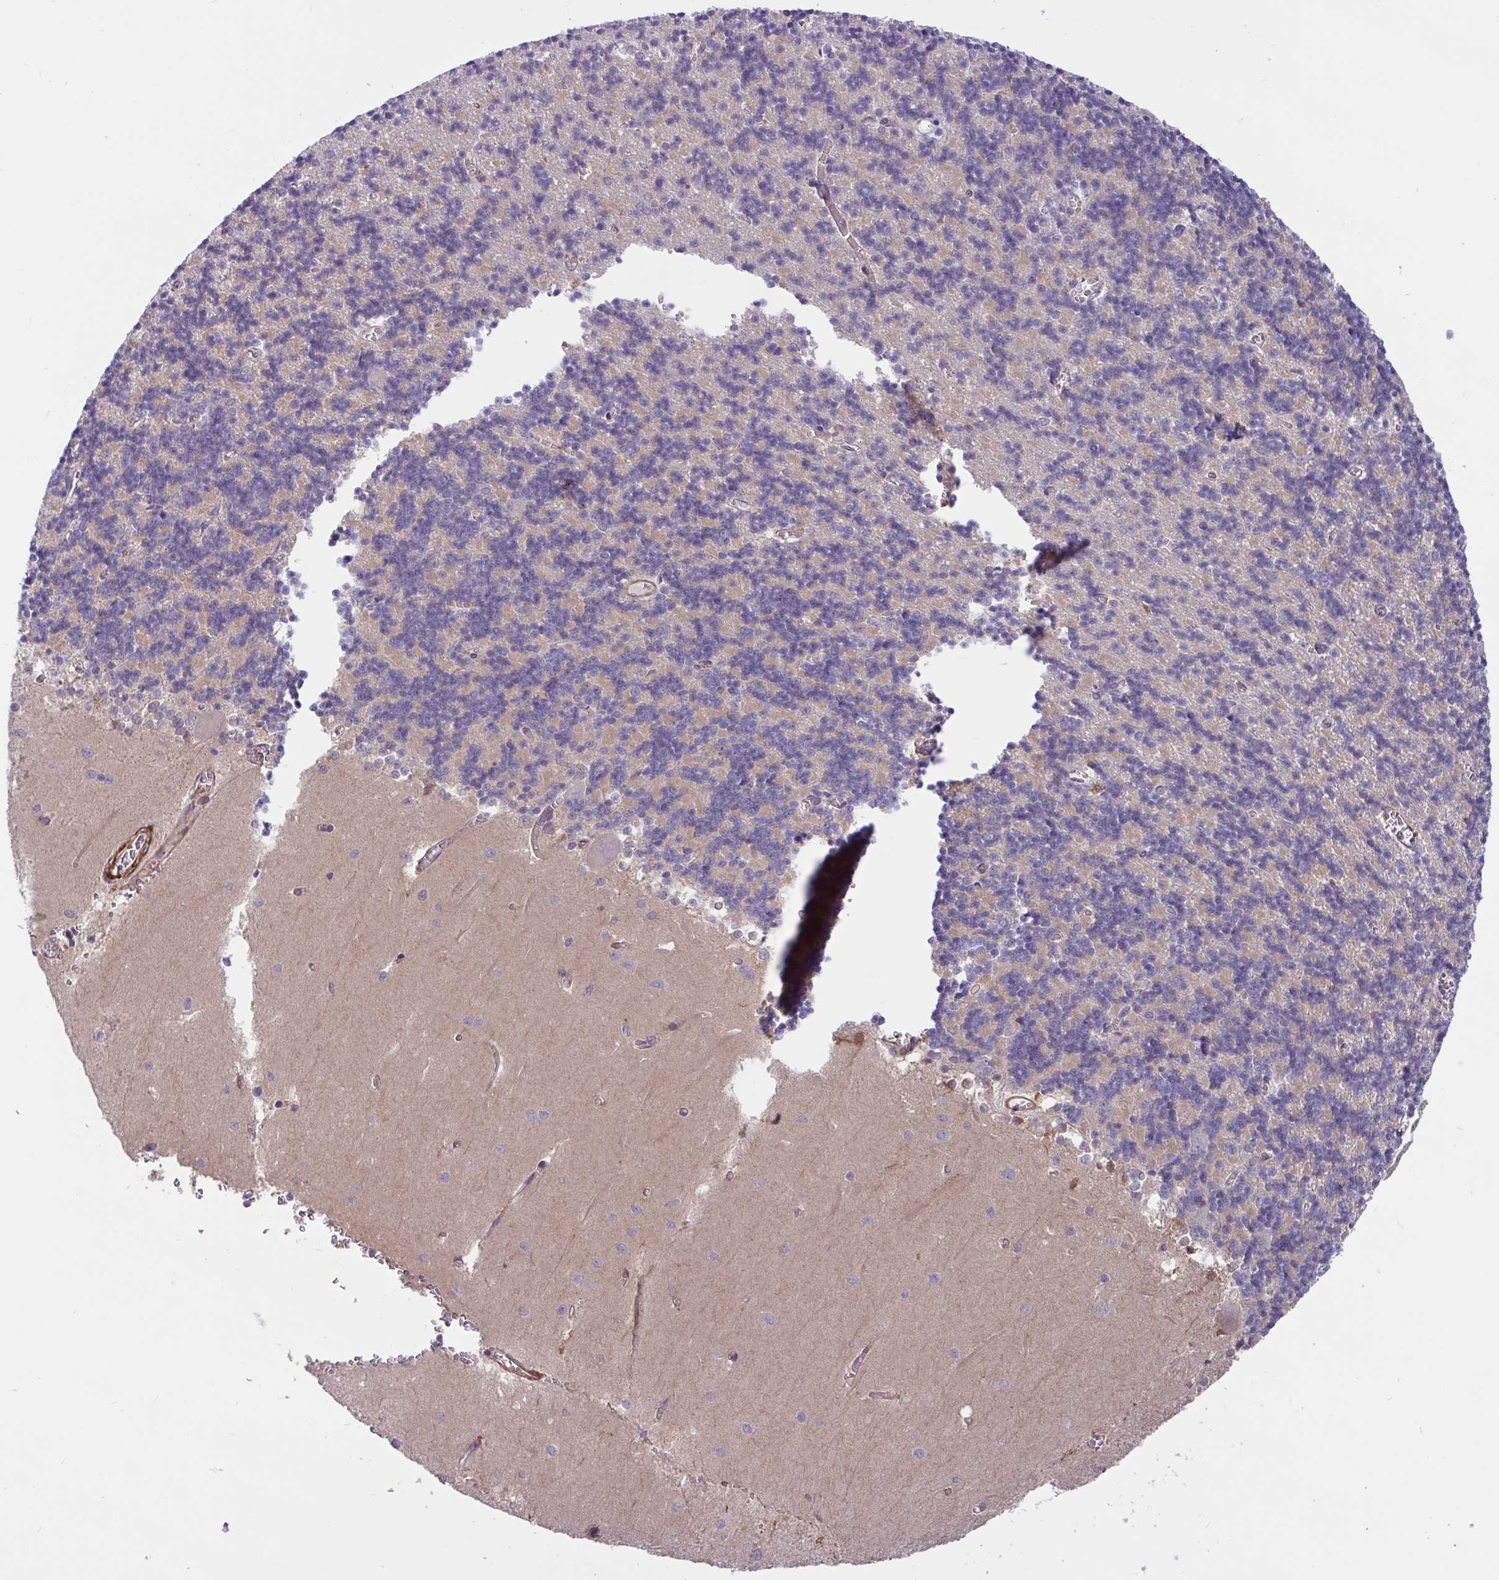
{"staining": {"intensity": "negative", "quantity": "none", "location": "none"}, "tissue": "cerebellum", "cell_type": "Cells in granular layer", "image_type": "normal", "snomed": [{"axis": "morphology", "description": "Normal tissue, NOS"}, {"axis": "topography", "description": "Cerebellum"}], "caption": "The micrograph displays no significant staining in cells in granular layer of cerebellum.", "gene": "TANK", "patient": {"sex": "male", "age": 37}}